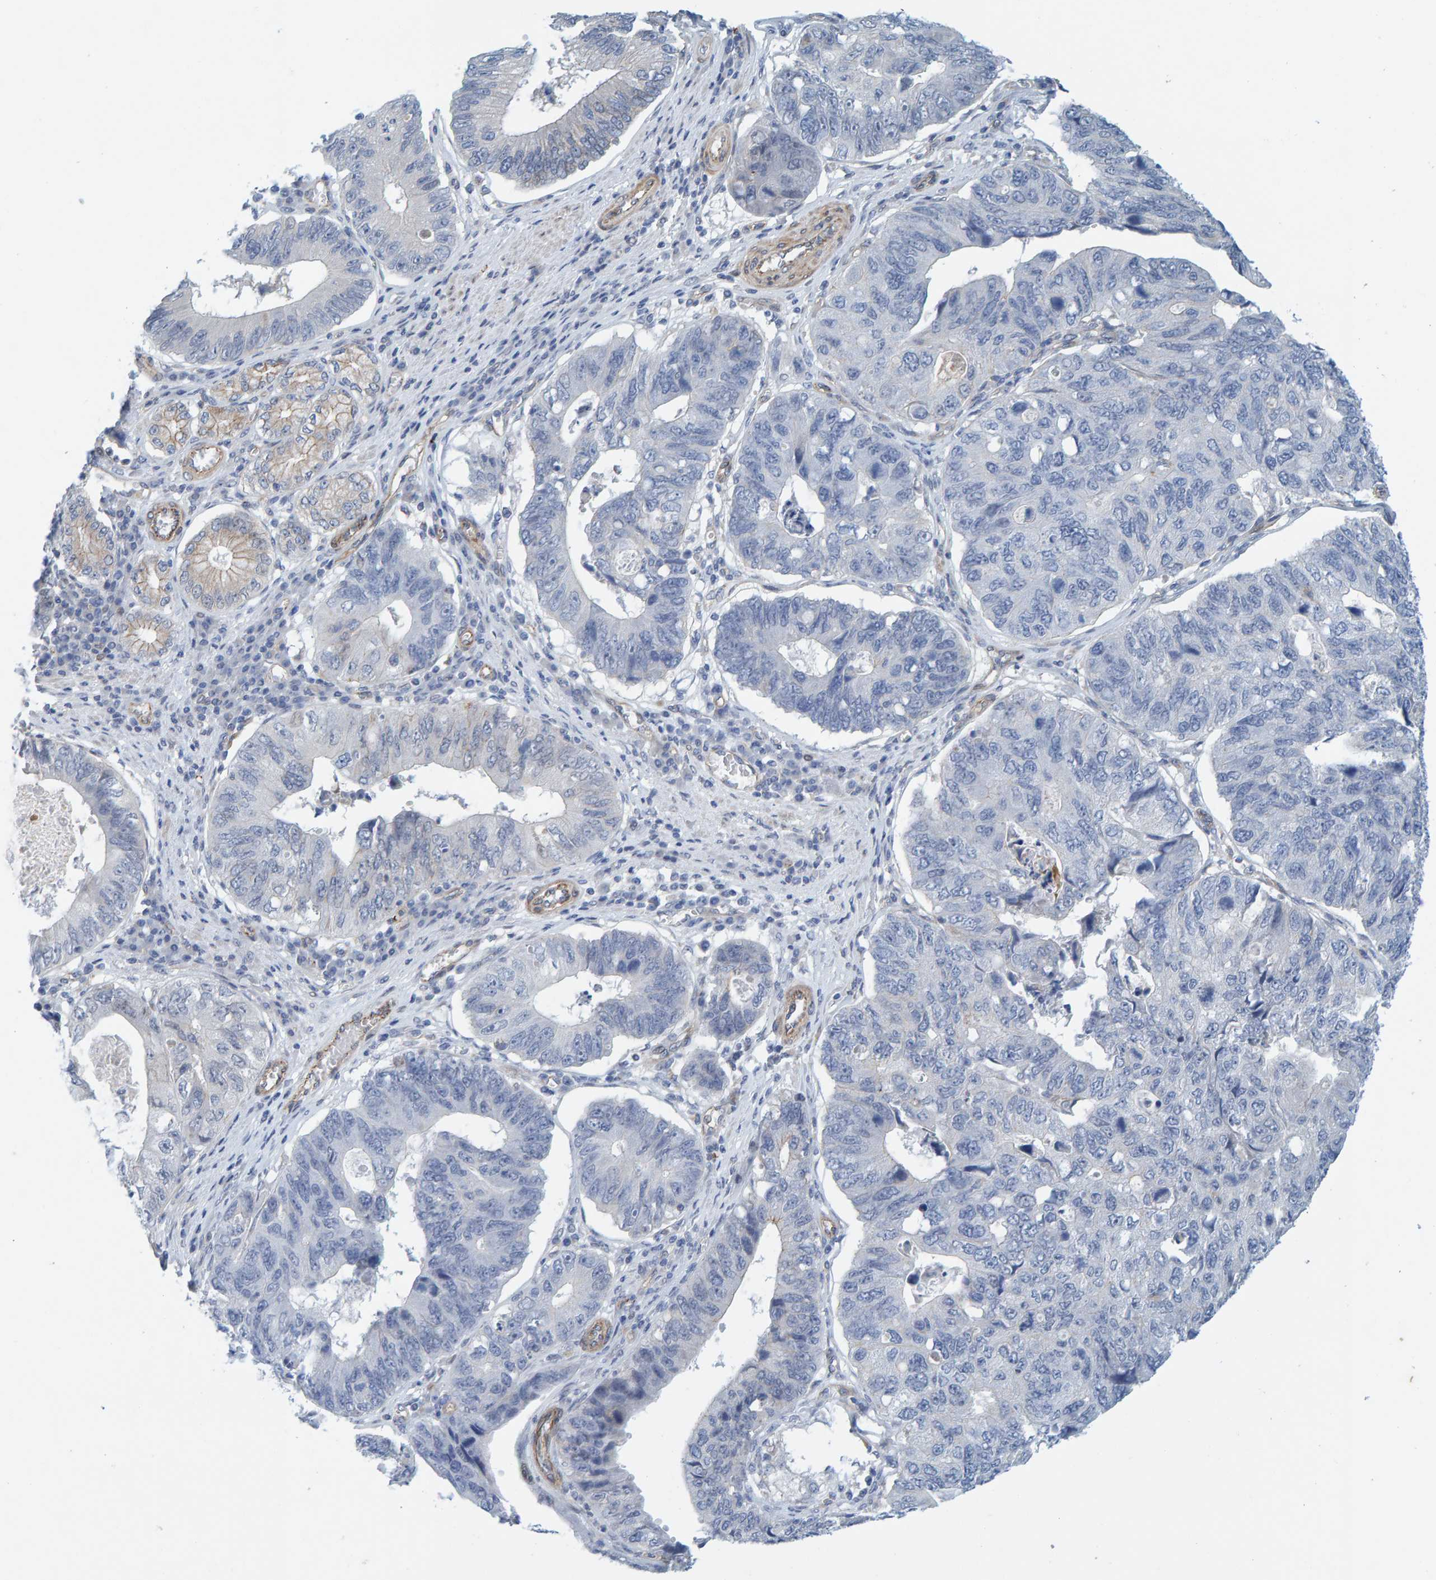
{"staining": {"intensity": "negative", "quantity": "none", "location": "none"}, "tissue": "stomach cancer", "cell_type": "Tumor cells", "image_type": "cancer", "snomed": [{"axis": "morphology", "description": "Adenocarcinoma, NOS"}, {"axis": "topography", "description": "Stomach"}], "caption": "Protein analysis of stomach cancer (adenocarcinoma) demonstrates no significant positivity in tumor cells.", "gene": "KRBA2", "patient": {"sex": "male", "age": 59}}